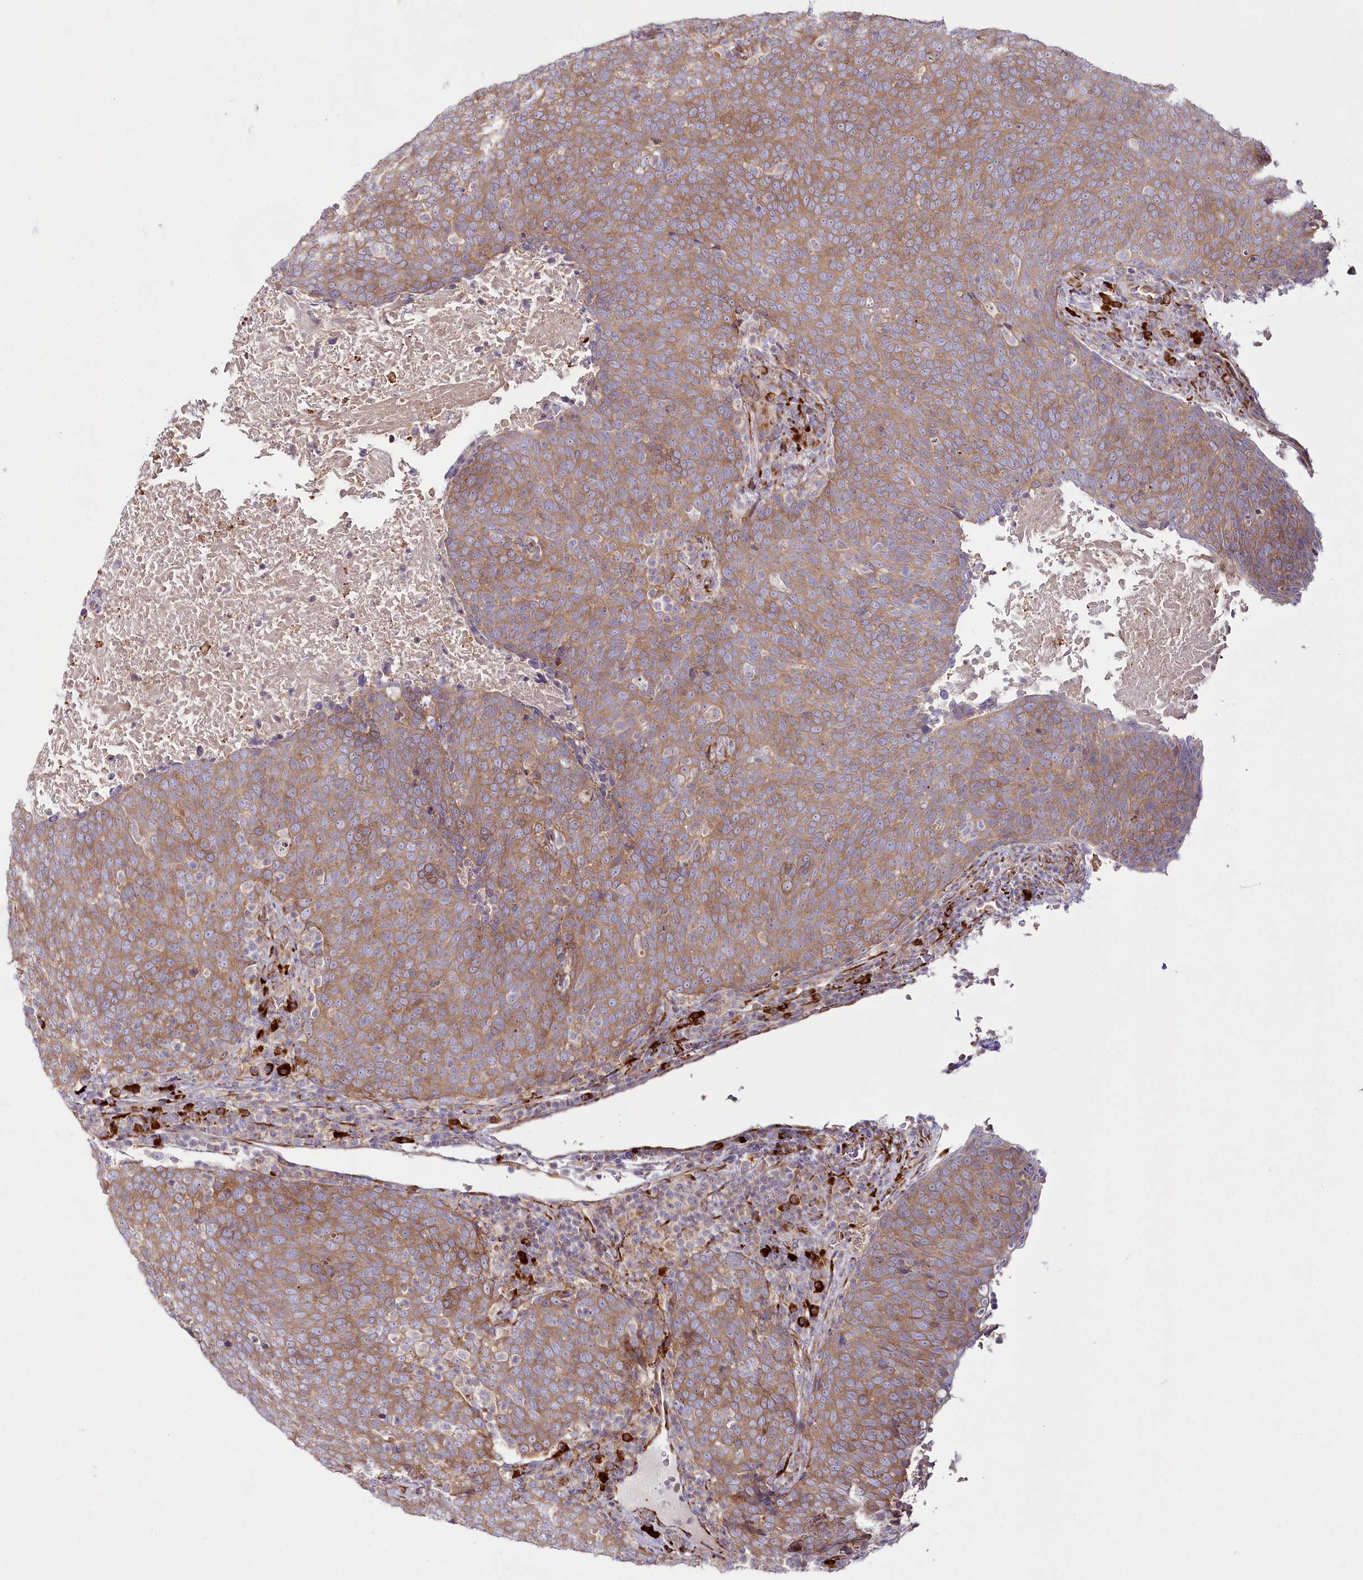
{"staining": {"intensity": "moderate", "quantity": ">75%", "location": "cytoplasmic/membranous"}, "tissue": "head and neck cancer", "cell_type": "Tumor cells", "image_type": "cancer", "snomed": [{"axis": "morphology", "description": "Squamous cell carcinoma, NOS"}, {"axis": "morphology", "description": "Squamous cell carcinoma, metastatic, NOS"}, {"axis": "topography", "description": "Lymph node"}, {"axis": "topography", "description": "Head-Neck"}], "caption": "DAB (3,3'-diaminobenzidine) immunohistochemical staining of head and neck squamous cell carcinoma demonstrates moderate cytoplasmic/membranous protein expression in about >75% of tumor cells.", "gene": "POGLUT1", "patient": {"sex": "male", "age": 62}}